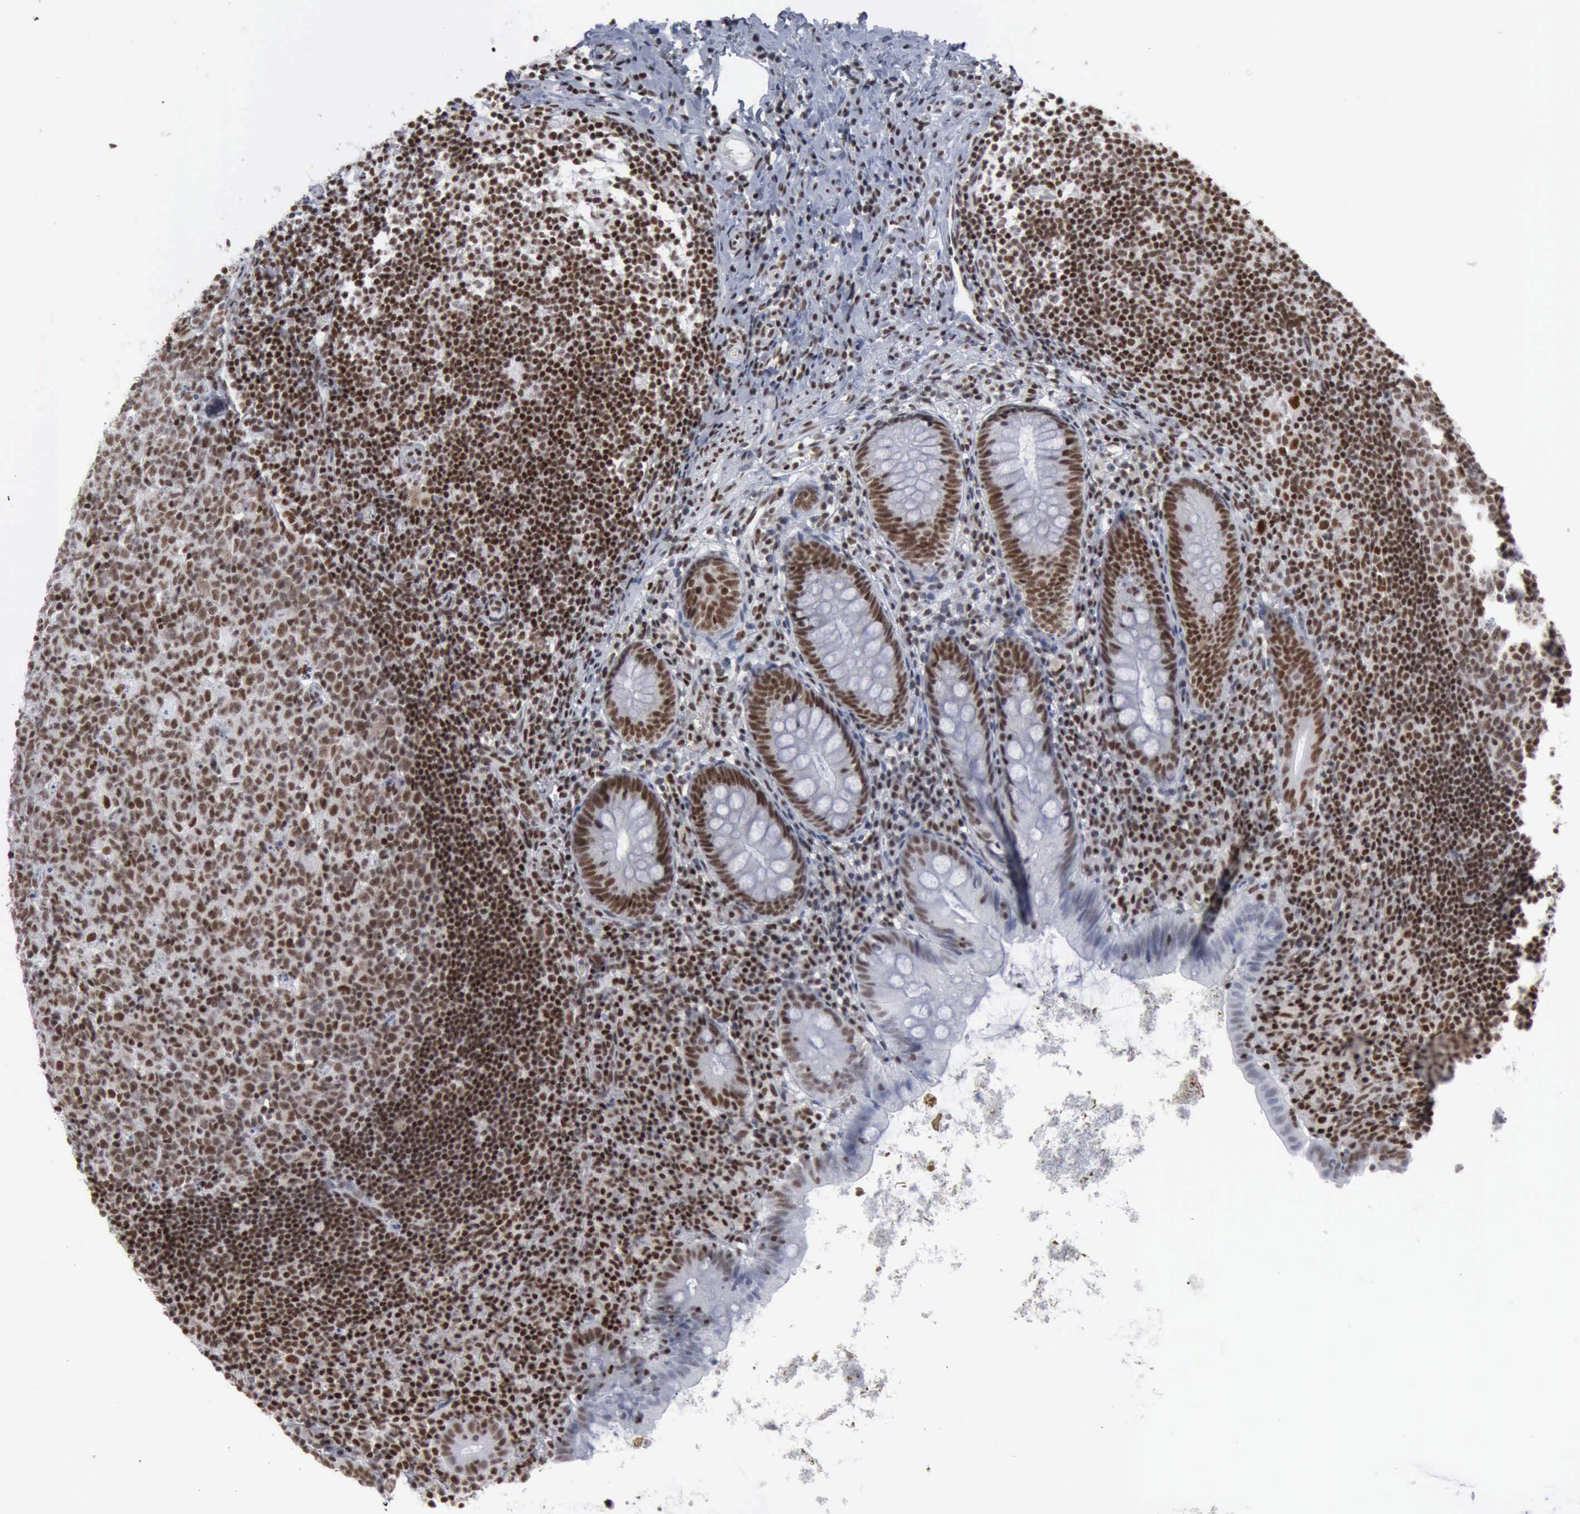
{"staining": {"intensity": "strong", "quantity": "25%-75%", "location": "nuclear"}, "tissue": "appendix", "cell_type": "Glandular cells", "image_type": "normal", "snomed": [{"axis": "morphology", "description": "Normal tissue, NOS"}, {"axis": "topography", "description": "Appendix"}], "caption": "Protein staining displays strong nuclear staining in about 25%-75% of glandular cells in unremarkable appendix.", "gene": "XPA", "patient": {"sex": "female", "age": 9}}